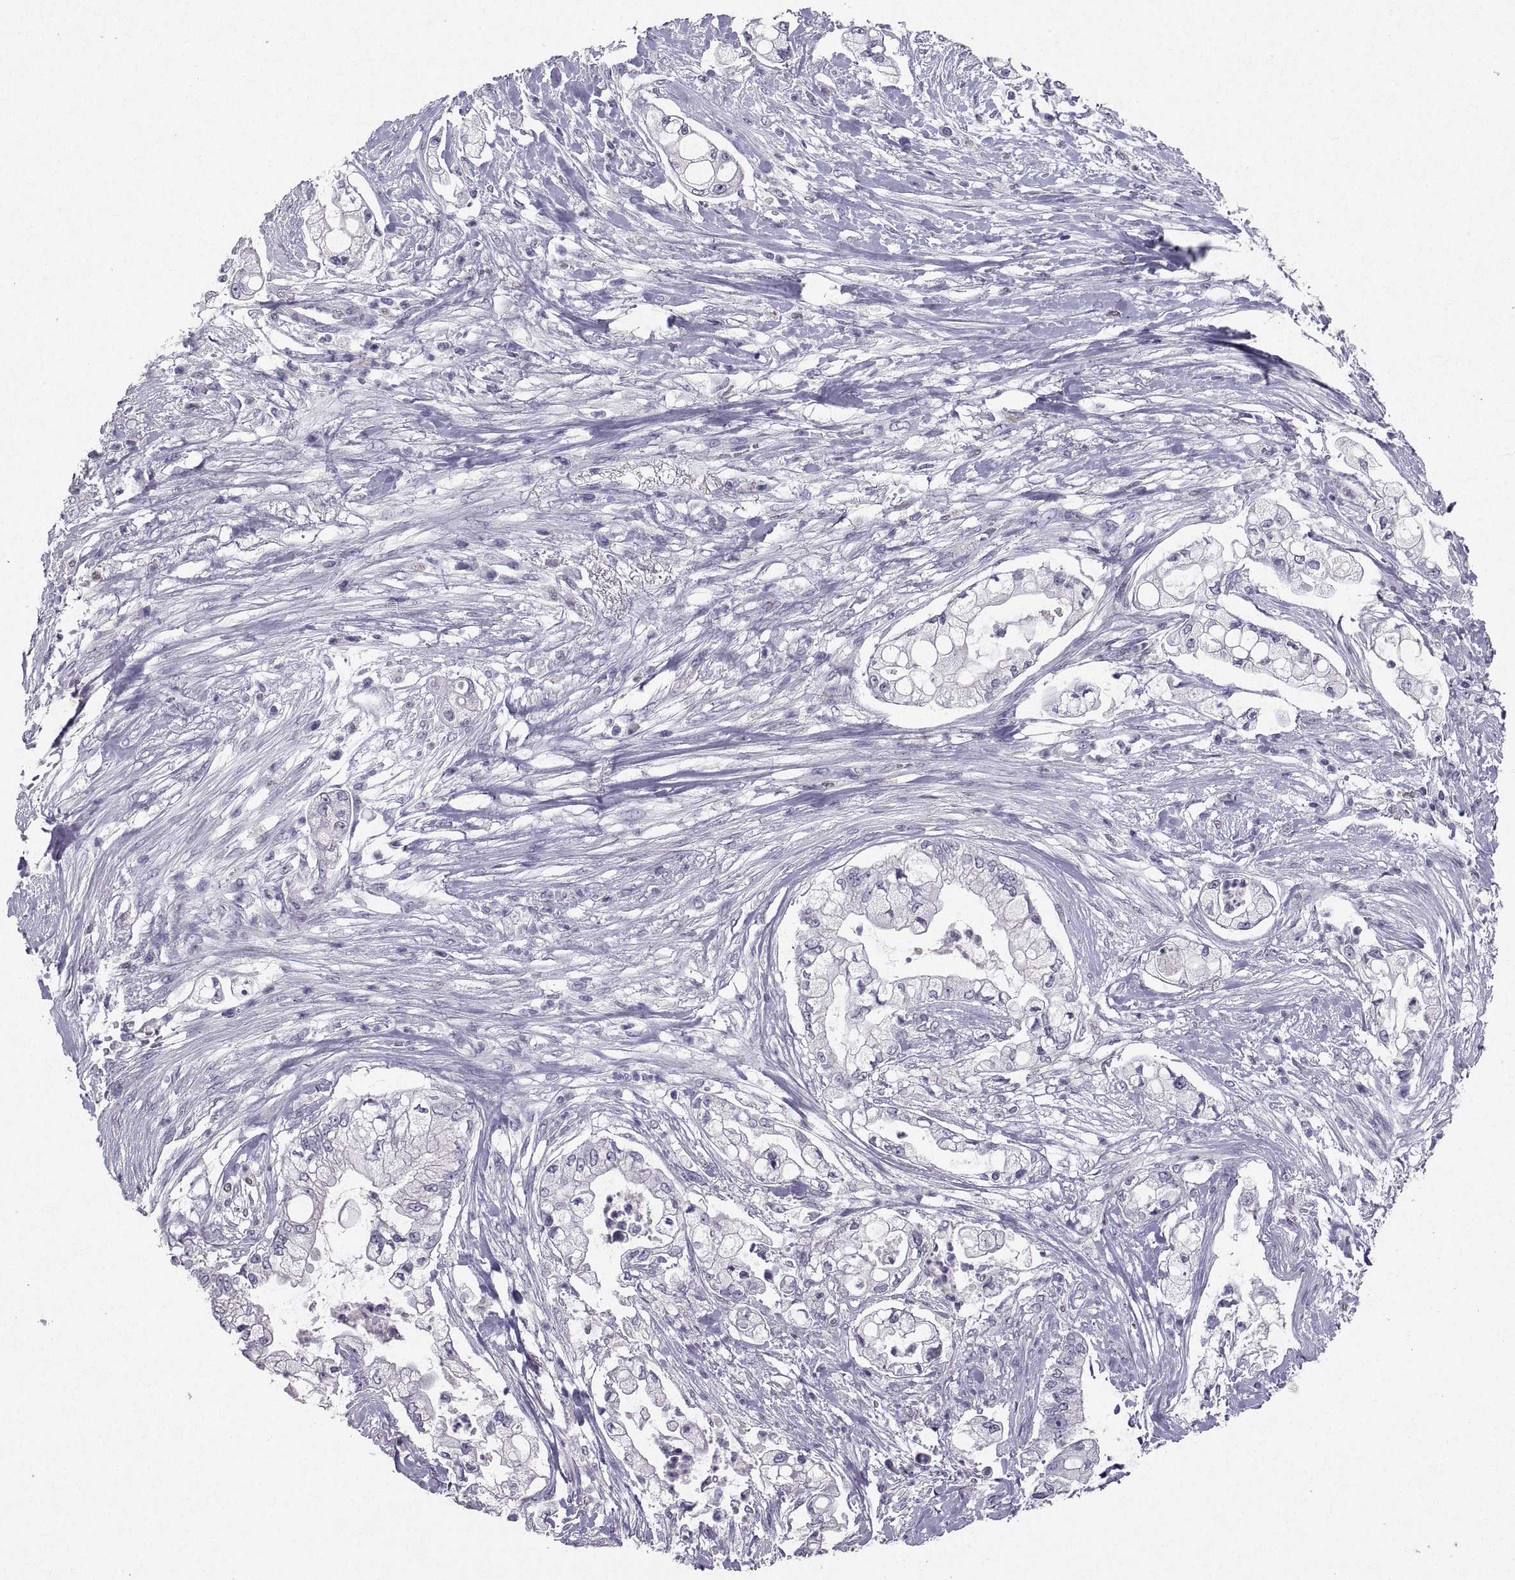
{"staining": {"intensity": "negative", "quantity": "none", "location": "none"}, "tissue": "pancreatic cancer", "cell_type": "Tumor cells", "image_type": "cancer", "snomed": [{"axis": "morphology", "description": "Adenocarcinoma, NOS"}, {"axis": "topography", "description": "Pancreas"}], "caption": "This is an immunohistochemistry (IHC) photomicrograph of human pancreatic adenocarcinoma. There is no positivity in tumor cells.", "gene": "SOX21", "patient": {"sex": "female", "age": 69}}